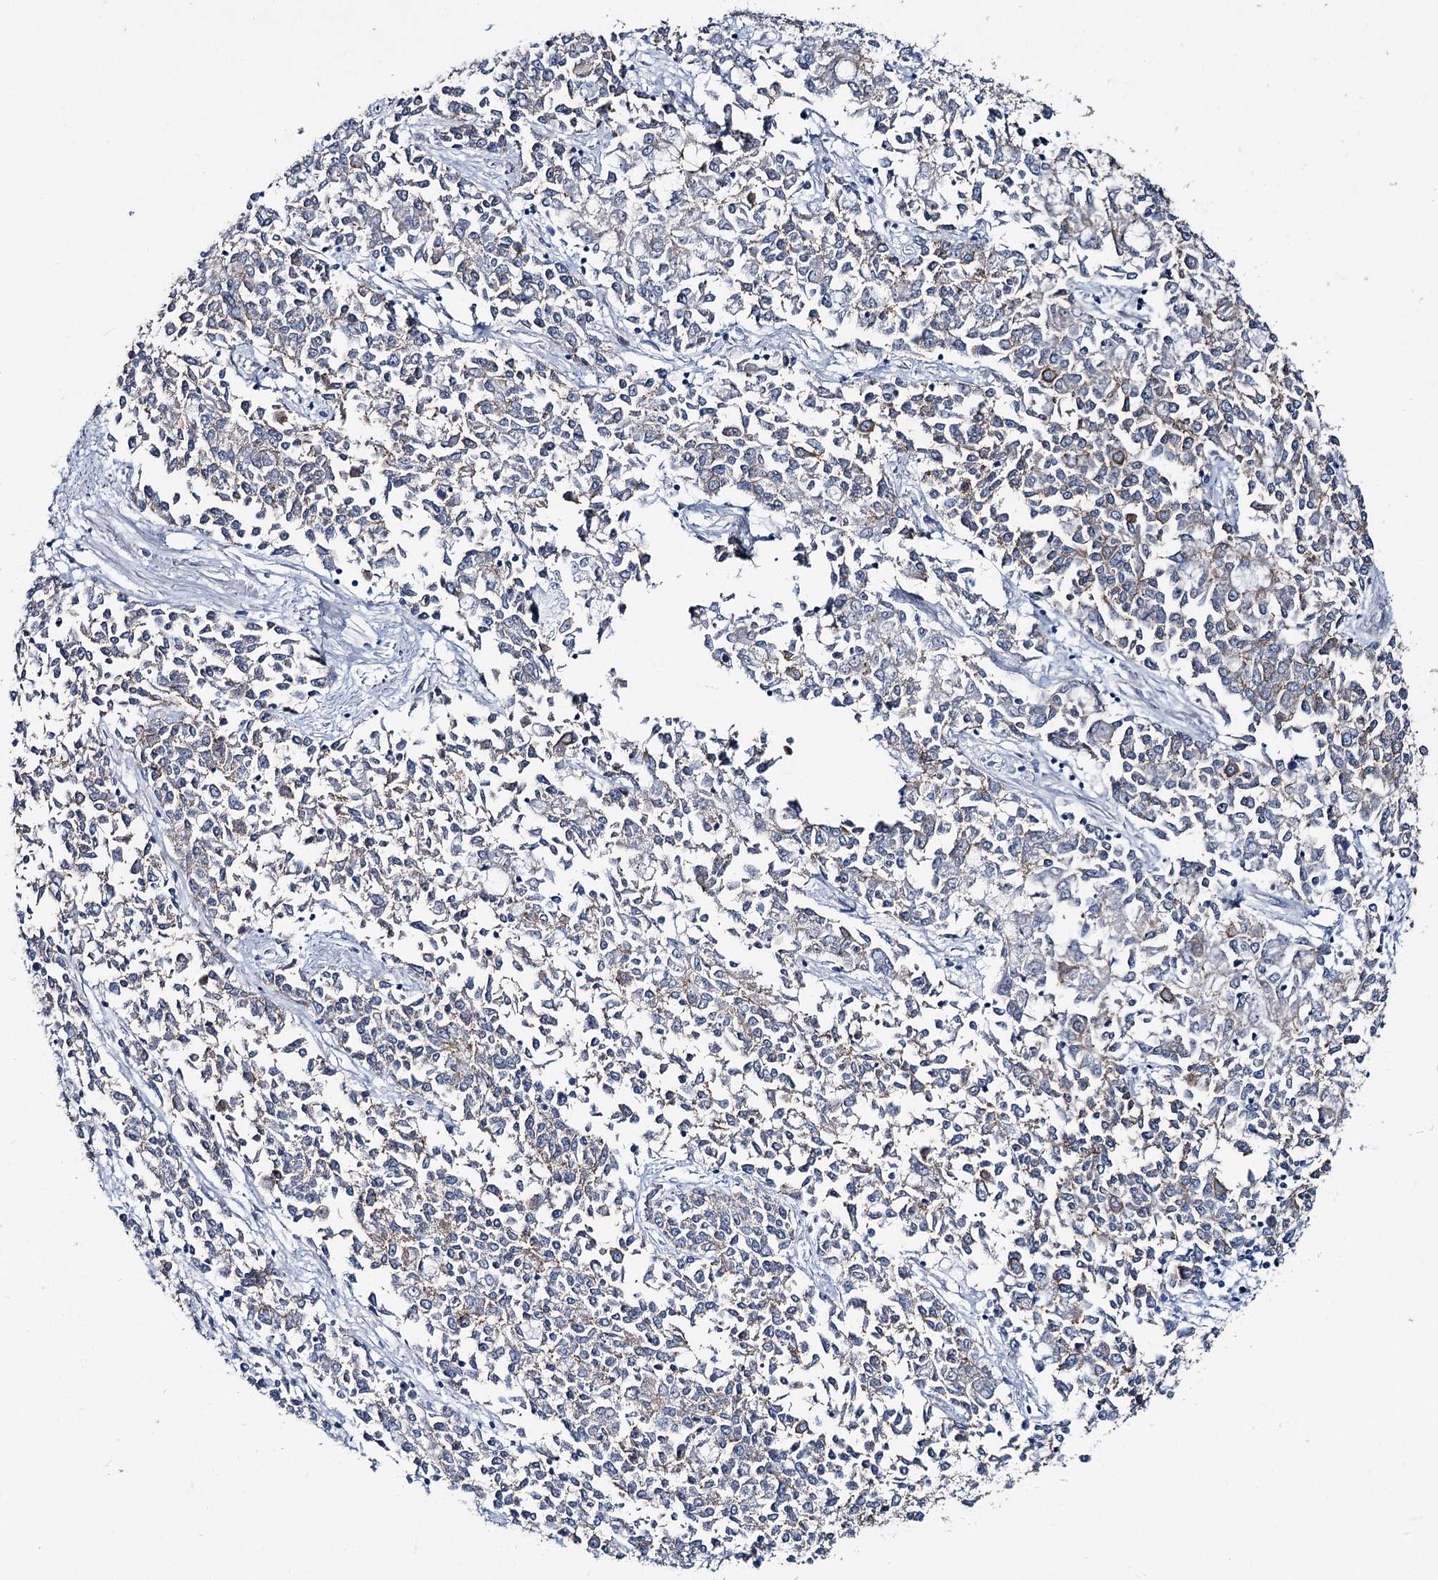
{"staining": {"intensity": "moderate", "quantity": "<25%", "location": "cytoplasmic/membranous"}, "tissue": "endometrial cancer", "cell_type": "Tumor cells", "image_type": "cancer", "snomed": [{"axis": "morphology", "description": "Adenocarcinoma, NOS"}, {"axis": "topography", "description": "Endometrium"}], "caption": "This histopathology image demonstrates IHC staining of human endometrial cancer (adenocarcinoma), with low moderate cytoplasmic/membranous expression in about <25% of tumor cells.", "gene": "FAM120B", "patient": {"sex": "female", "age": 50}}